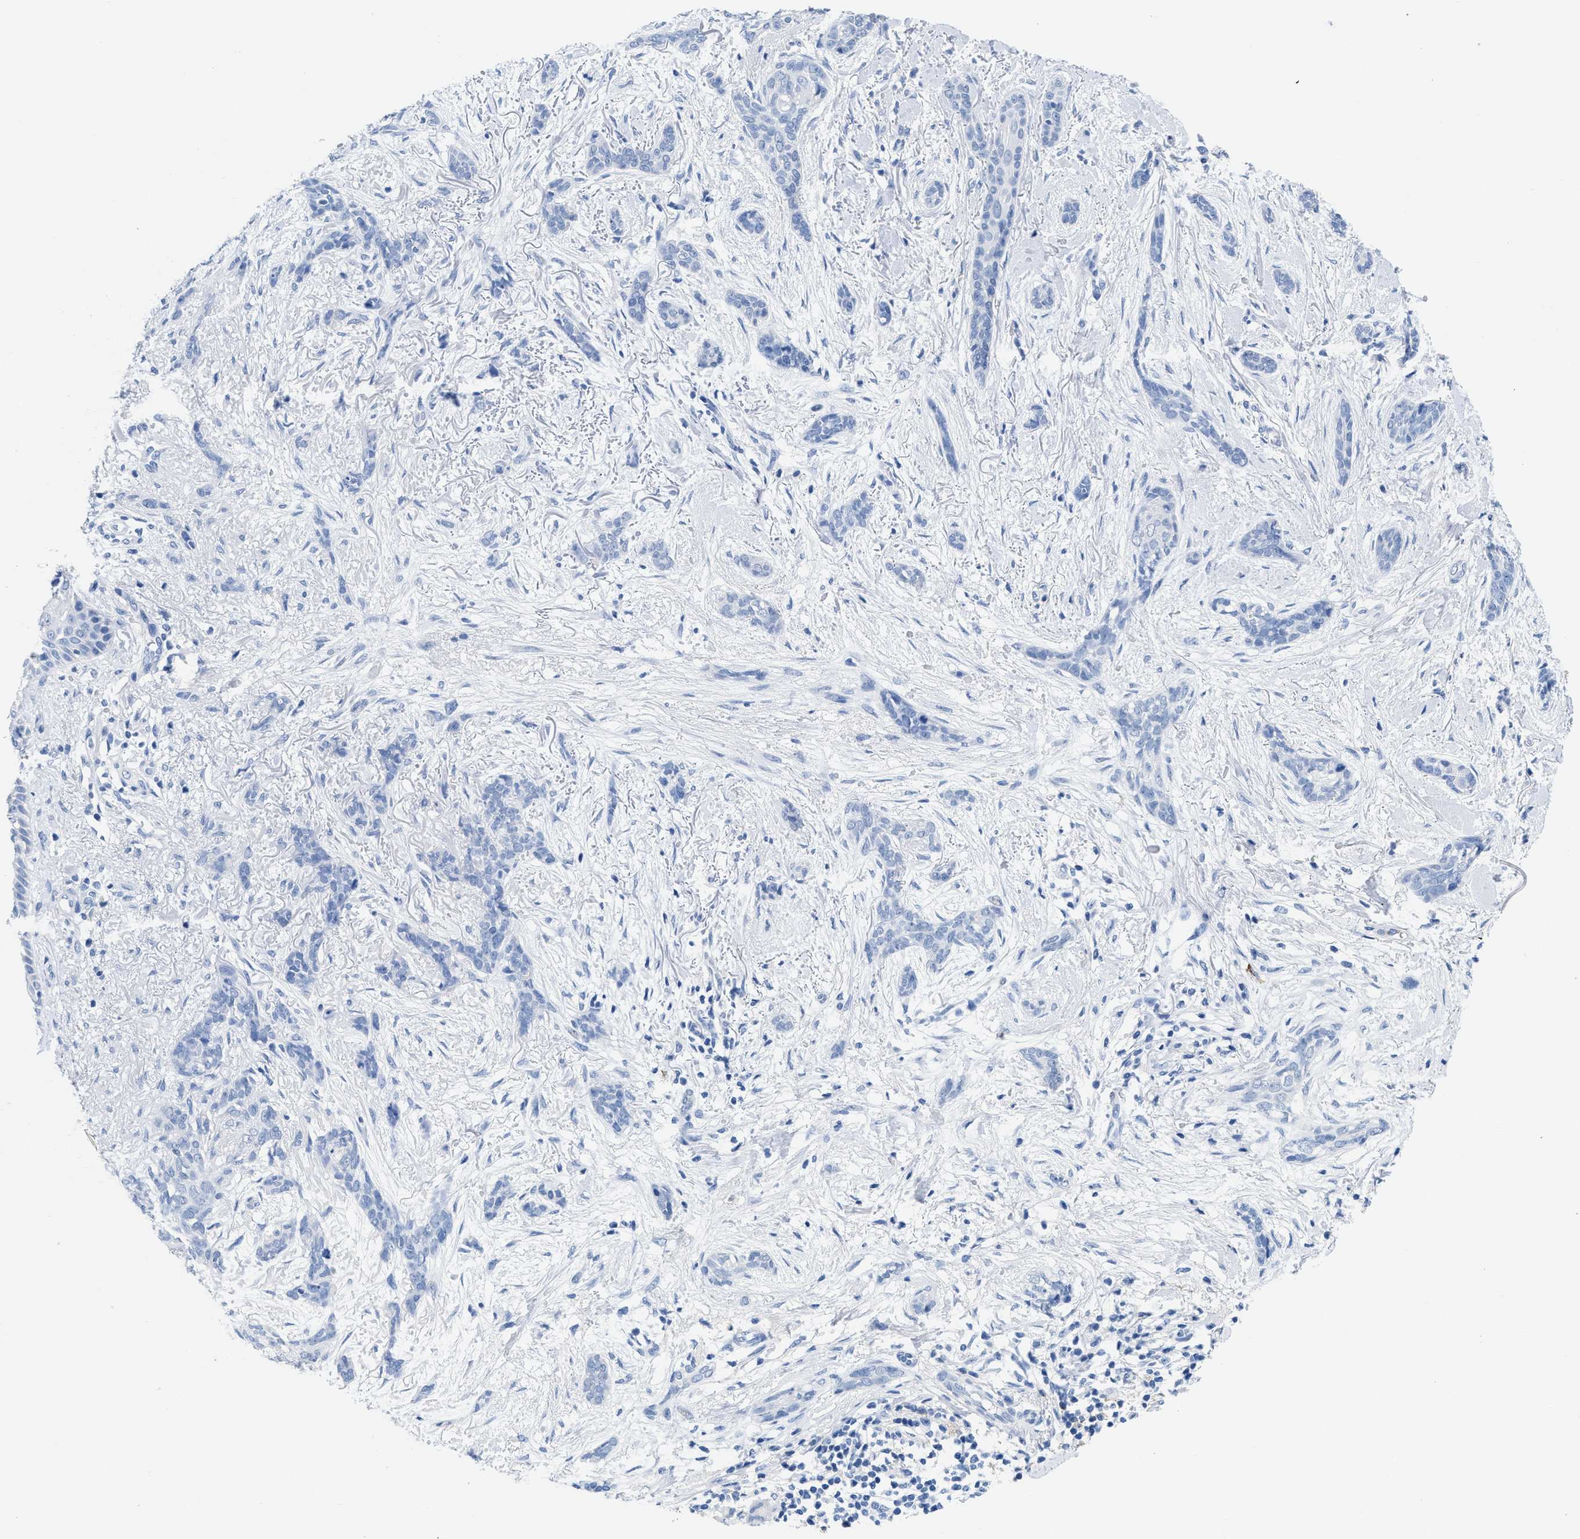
{"staining": {"intensity": "negative", "quantity": "none", "location": "none"}, "tissue": "skin cancer", "cell_type": "Tumor cells", "image_type": "cancer", "snomed": [{"axis": "morphology", "description": "Basal cell carcinoma"}, {"axis": "morphology", "description": "Adnexal tumor, benign"}, {"axis": "topography", "description": "Skin"}], "caption": "Immunohistochemistry (IHC) of human skin cancer demonstrates no staining in tumor cells.", "gene": "CR1", "patient": {"sex": "female", "age": 42}}